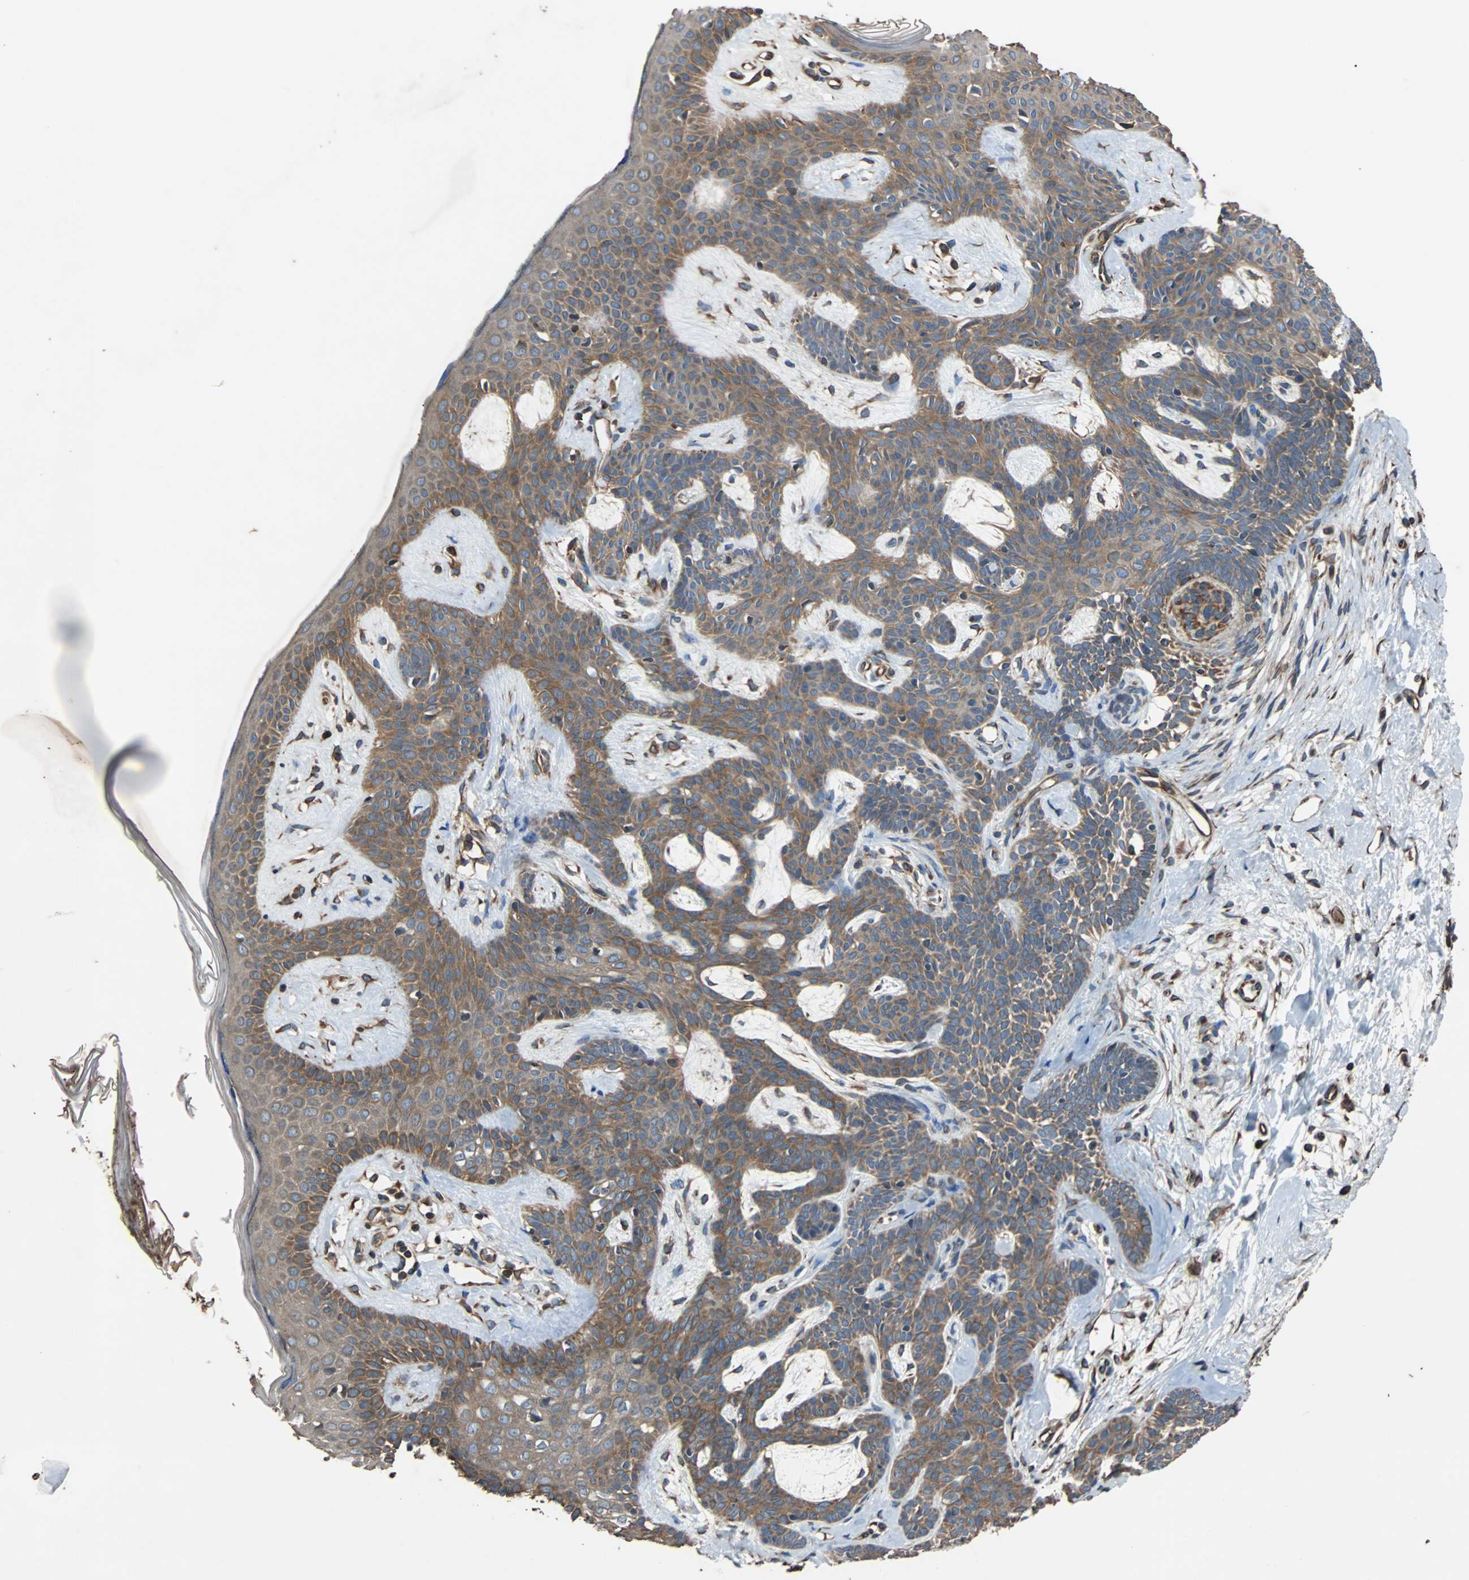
{"staining": {"intensity": "moderate", "quantity": ">75%", "location": "cytoplasmic/membranous"}, "tissue": "skin cancer", "cell_type": "Tumor cells", "image_type": "cancer", "snomed": [{"axis": "morphology", "description": "Developmental malformation"}, {"axis": "morphology", "description": "Basal cell carcinoma"}, {"axis": "topography", "description": "Skin"}], "caption": "Tumor cells show moderate cytoplasmic/membranous positivity in about >75% of cells in skin cancer.", "gene": "ACTR3", "patient": {"sex": "female", "age": 62}}